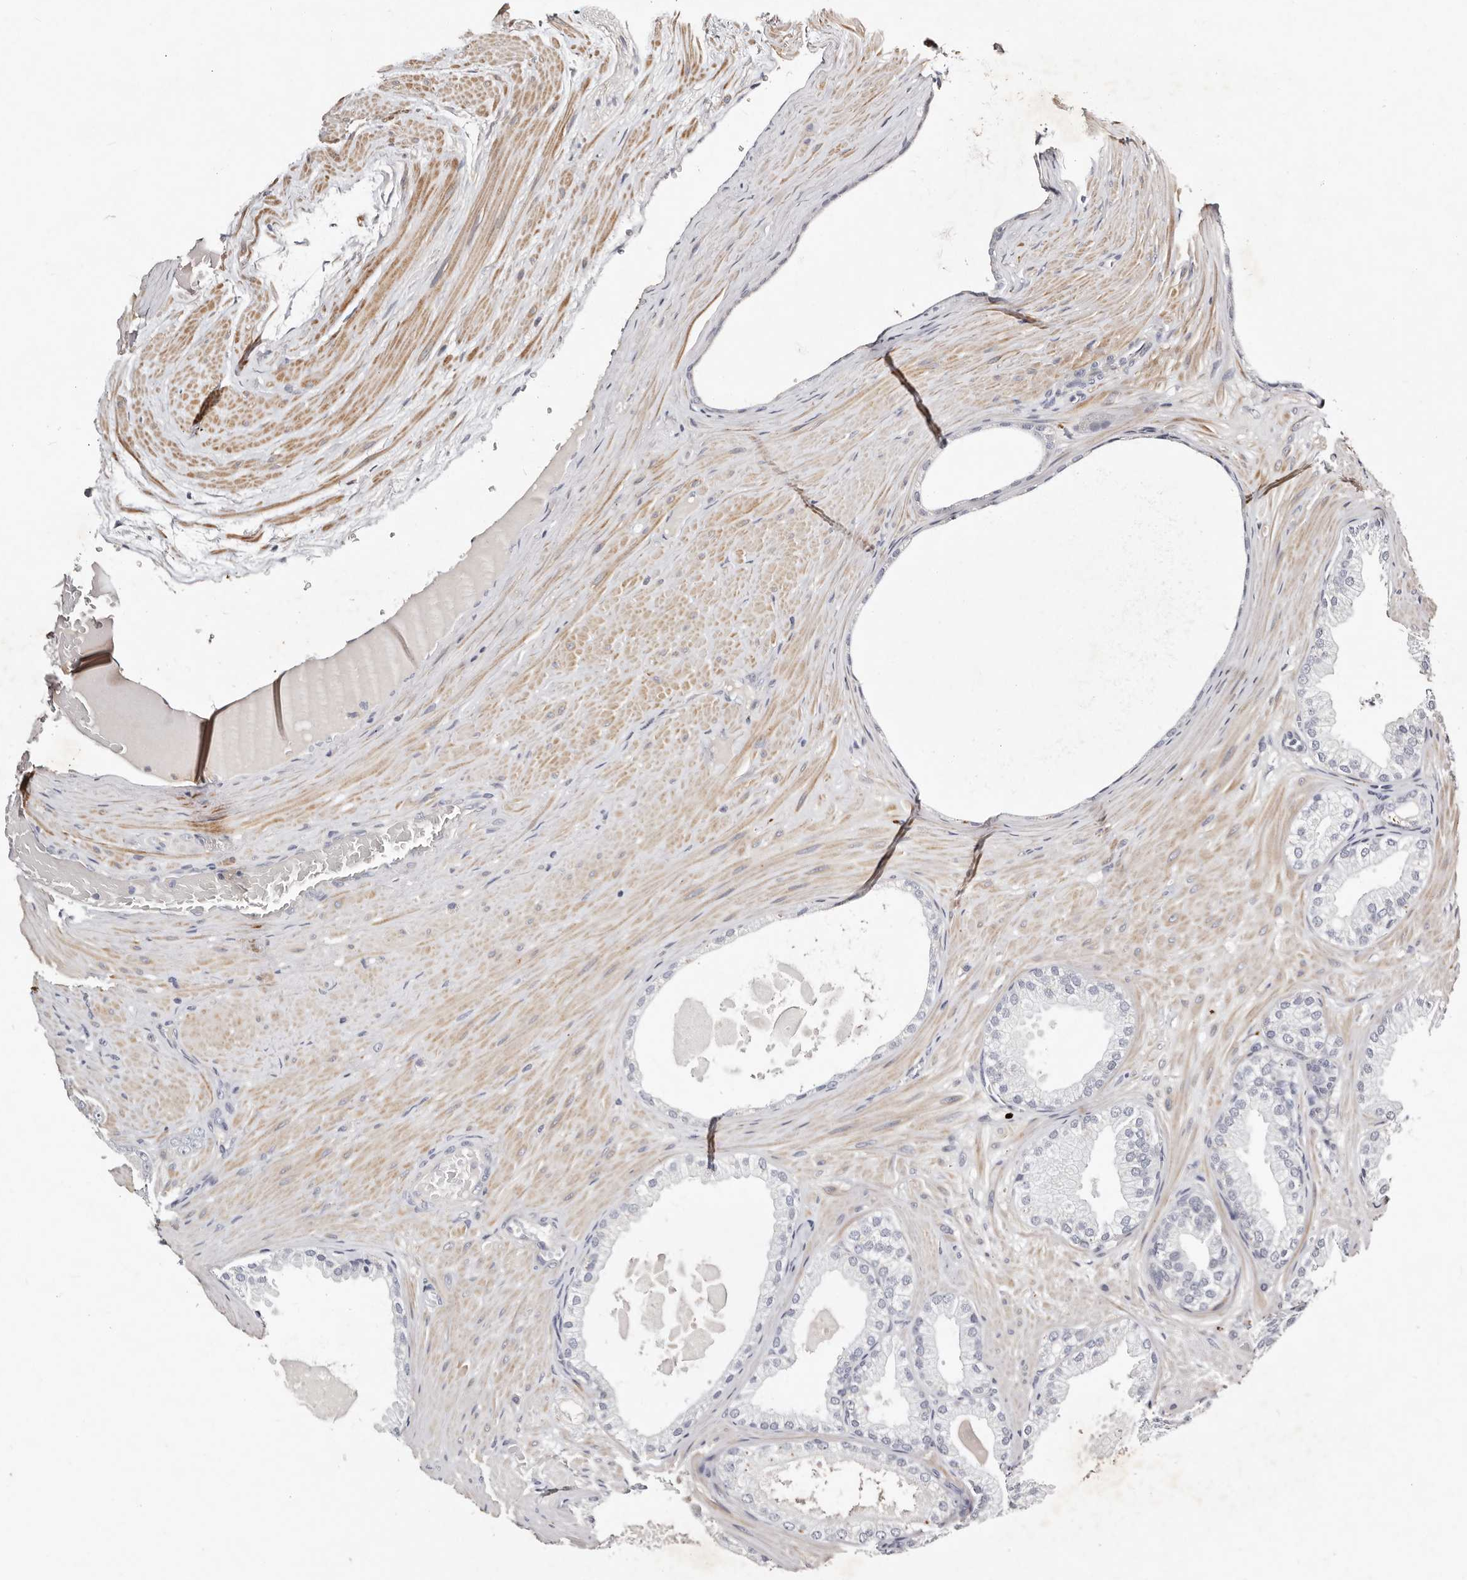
{"staining": {"intensity": "negative", "quantity": "none", "location": "none"}, "tissue": "prostate cancer", "cell_type": "Tumor cells", "image_type": "cancer", "snomed": [{"axis": "morphology", "description": "Adenocarcinoma, Low grade"}, {"axis": "topography", "description": "Prostate"}], "caption": "Tumor cells are negative for brown protein staining in low-grade adenocarcinoma (prostate).", "gene": "MRPS33", "patient": {"sex": "male", "age": 63}}